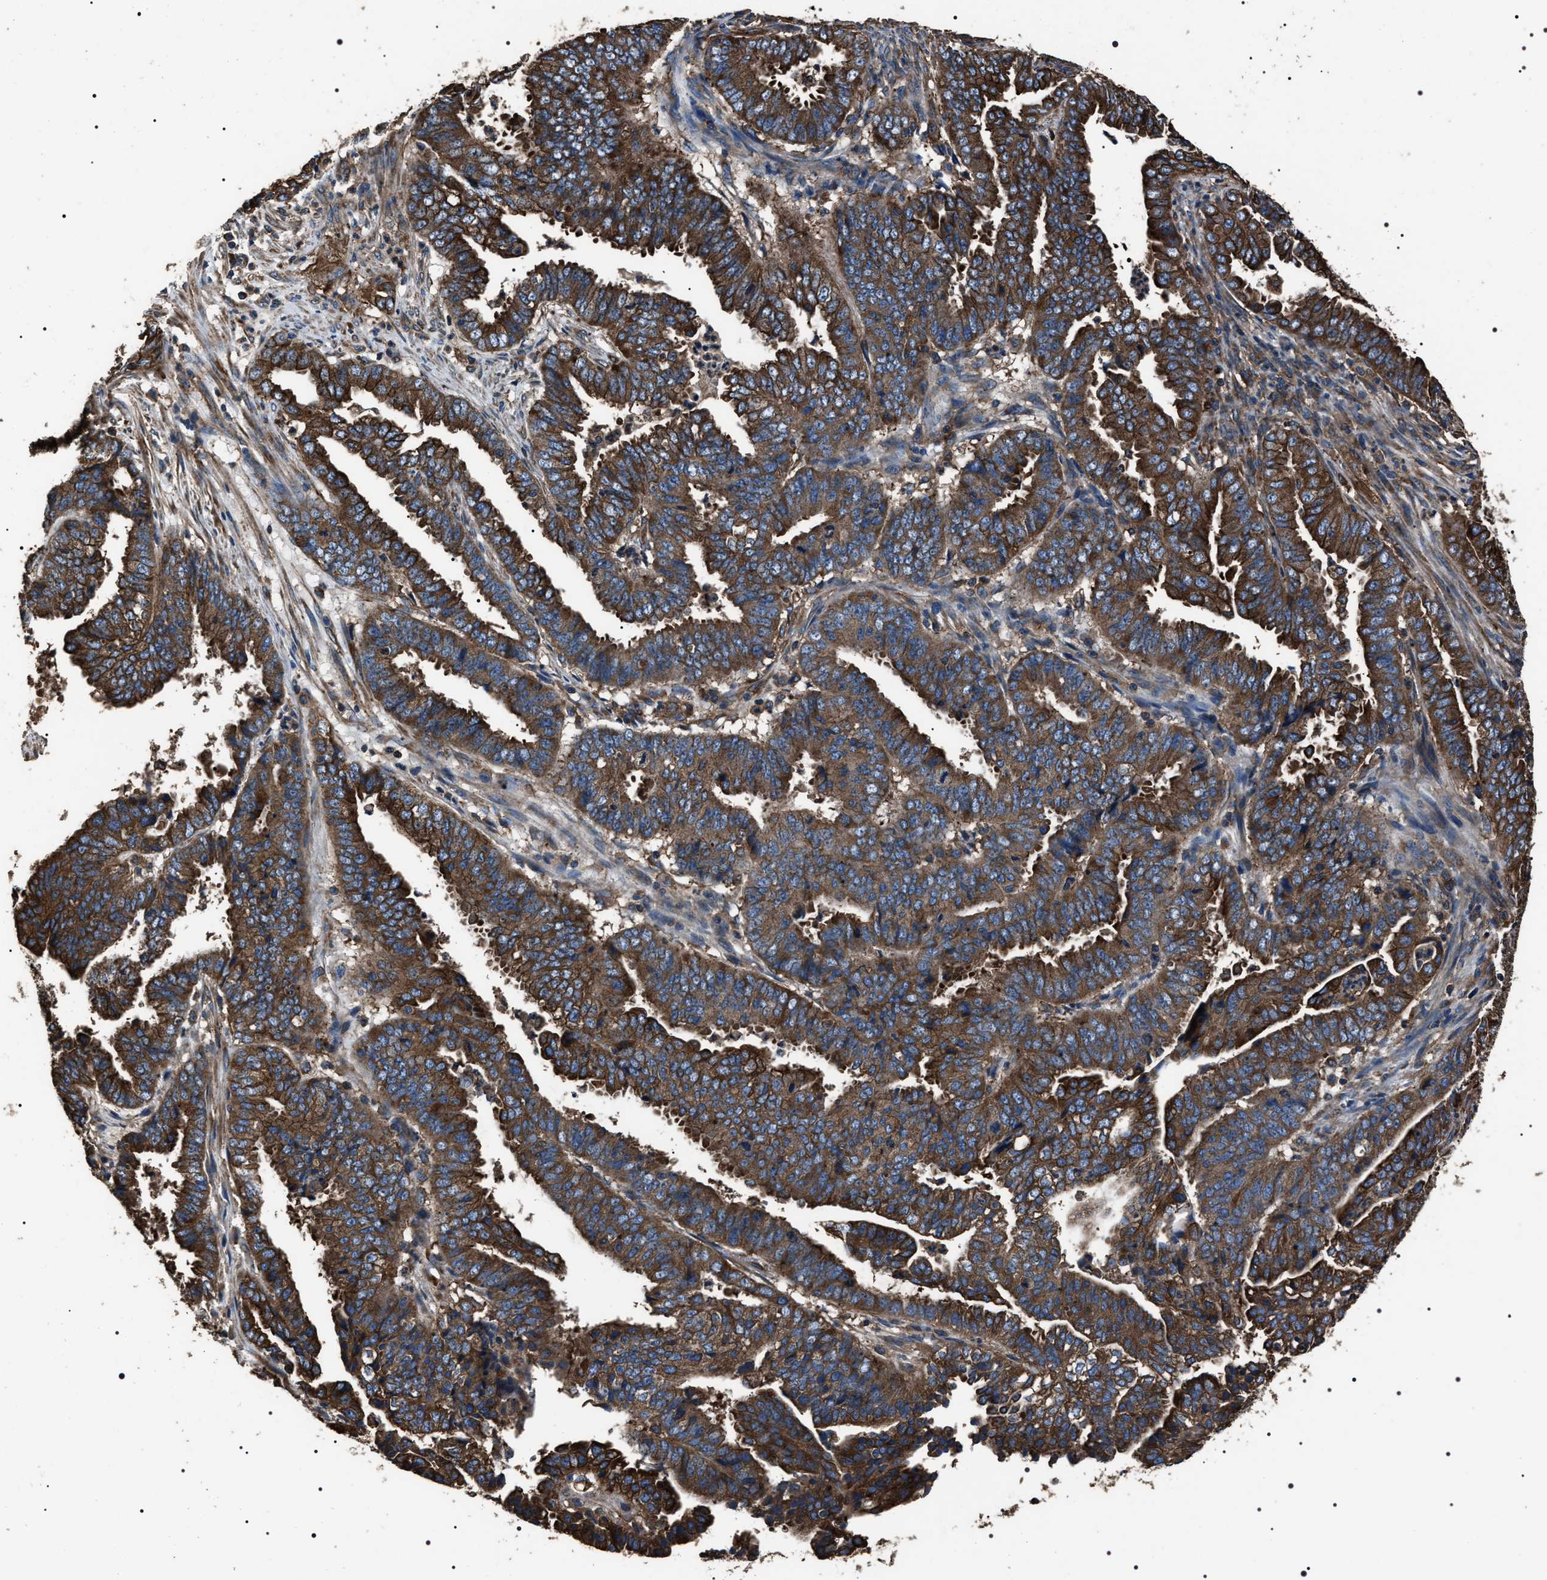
{"staining": {"intensity": "strong", "quantity": ">75%", "location": "cytoplasmic/membranous"}, "tissue": "endometrial cancer", "cell_type": "Tumor cells", "image_type": "cancer", "snomed": [{"axis": "morphology", "description": "Adenocarcinoma, NOS"}, {"axis": "topography", "description": "Endometrium"}], "caption": "IHC (DAB) staining of human endometrial adenocarcinoma shows strong cytoplasmic/membranous protein positivity in approximately >75% of tumor cells.", "gene": "HSCB", "patient": {"sex": "female", "age": 51}}